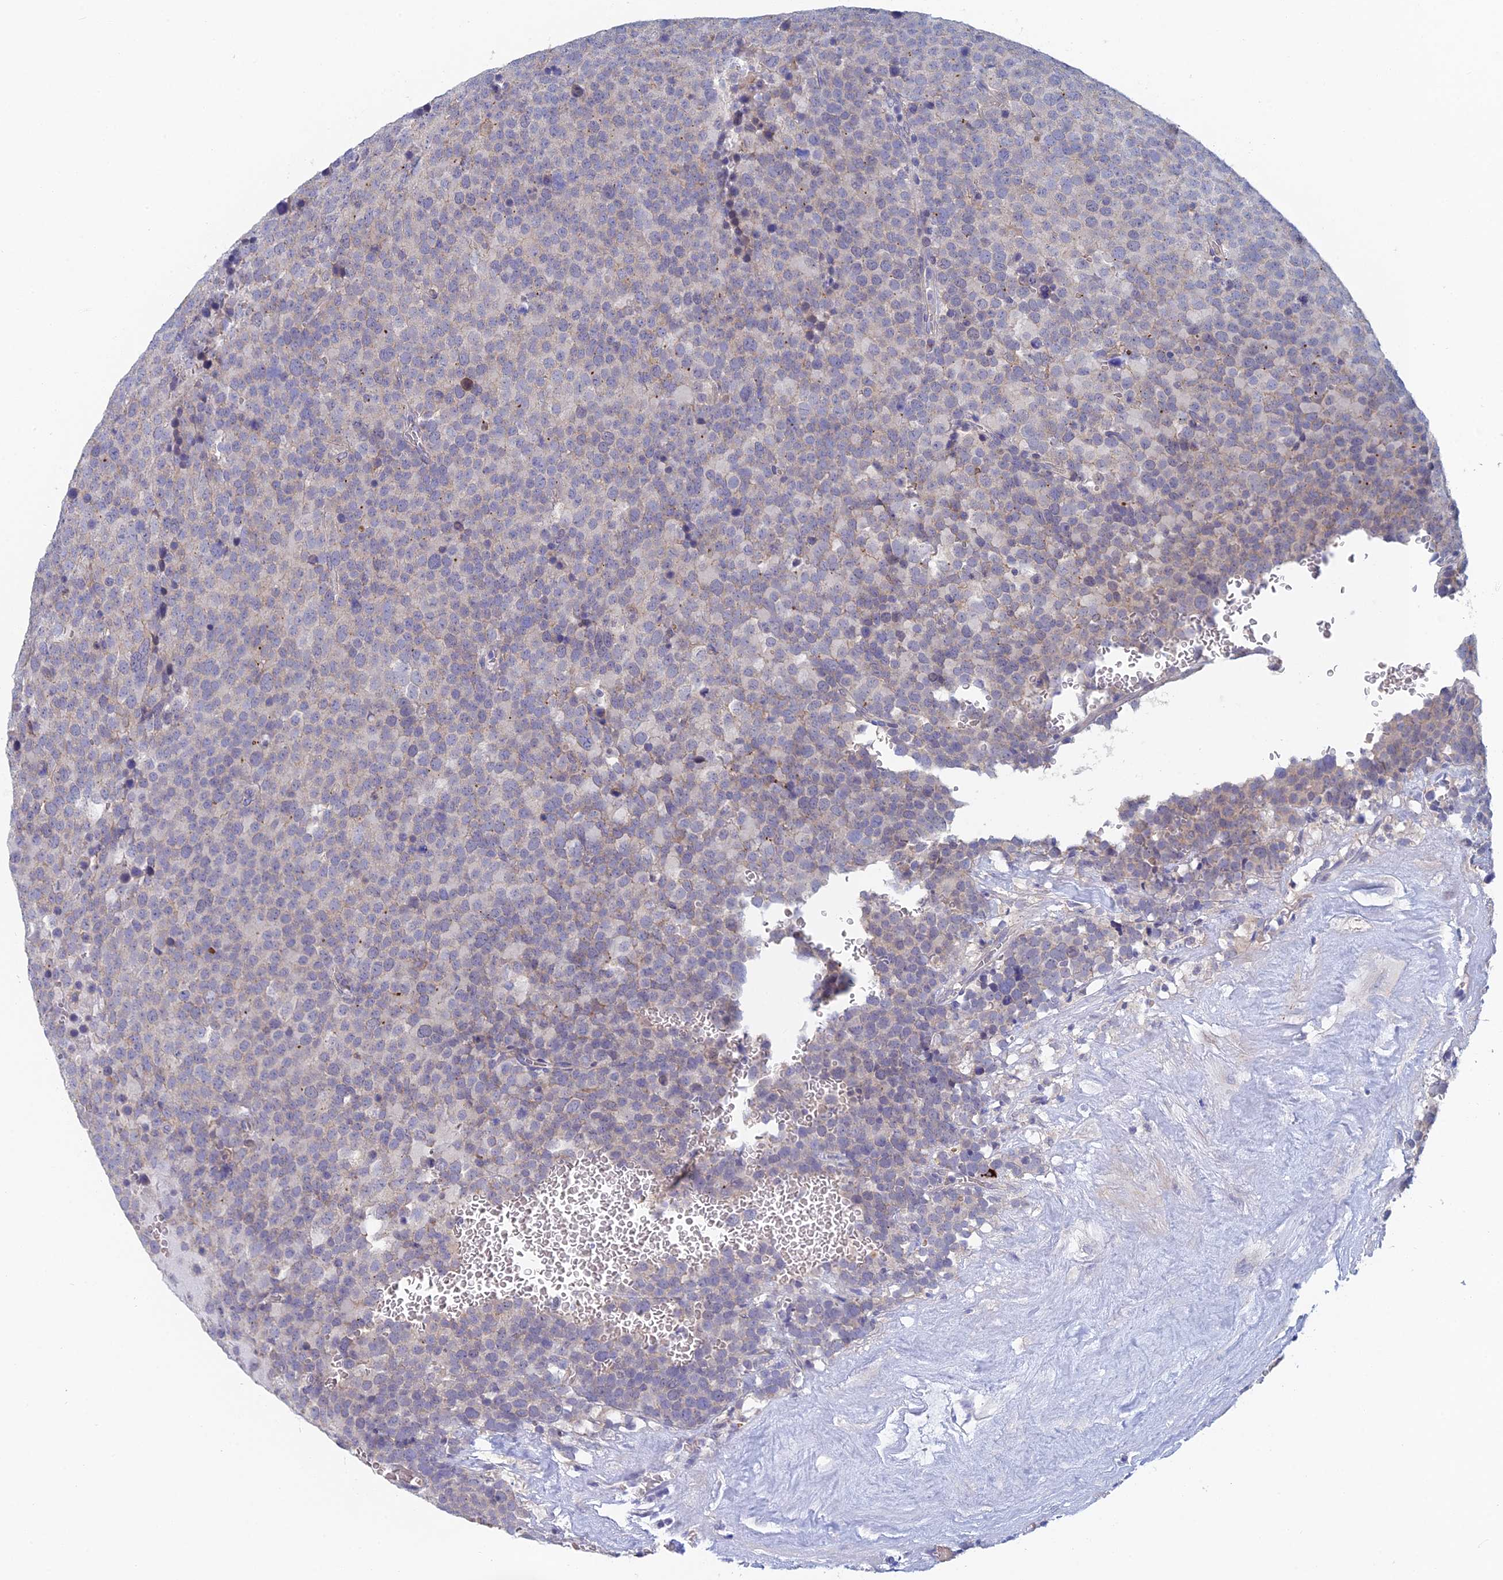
{"staining": {"intensity": "negative", "quantity": "none", "location": "none"}, "tissue": "testis cancer", "cell_type": "Tumor cells", "image_type": "cancer", "snomed": [{"axis": "morphology", "description": "Seminoma, NOS"}, {"axis": "topography", "description": "Testis"}], "caption": "Tumor cells are negative for protein expression in human testis cancer.", "gene": "GIPC1", "patient": {"sex": "male", "age": 71}}